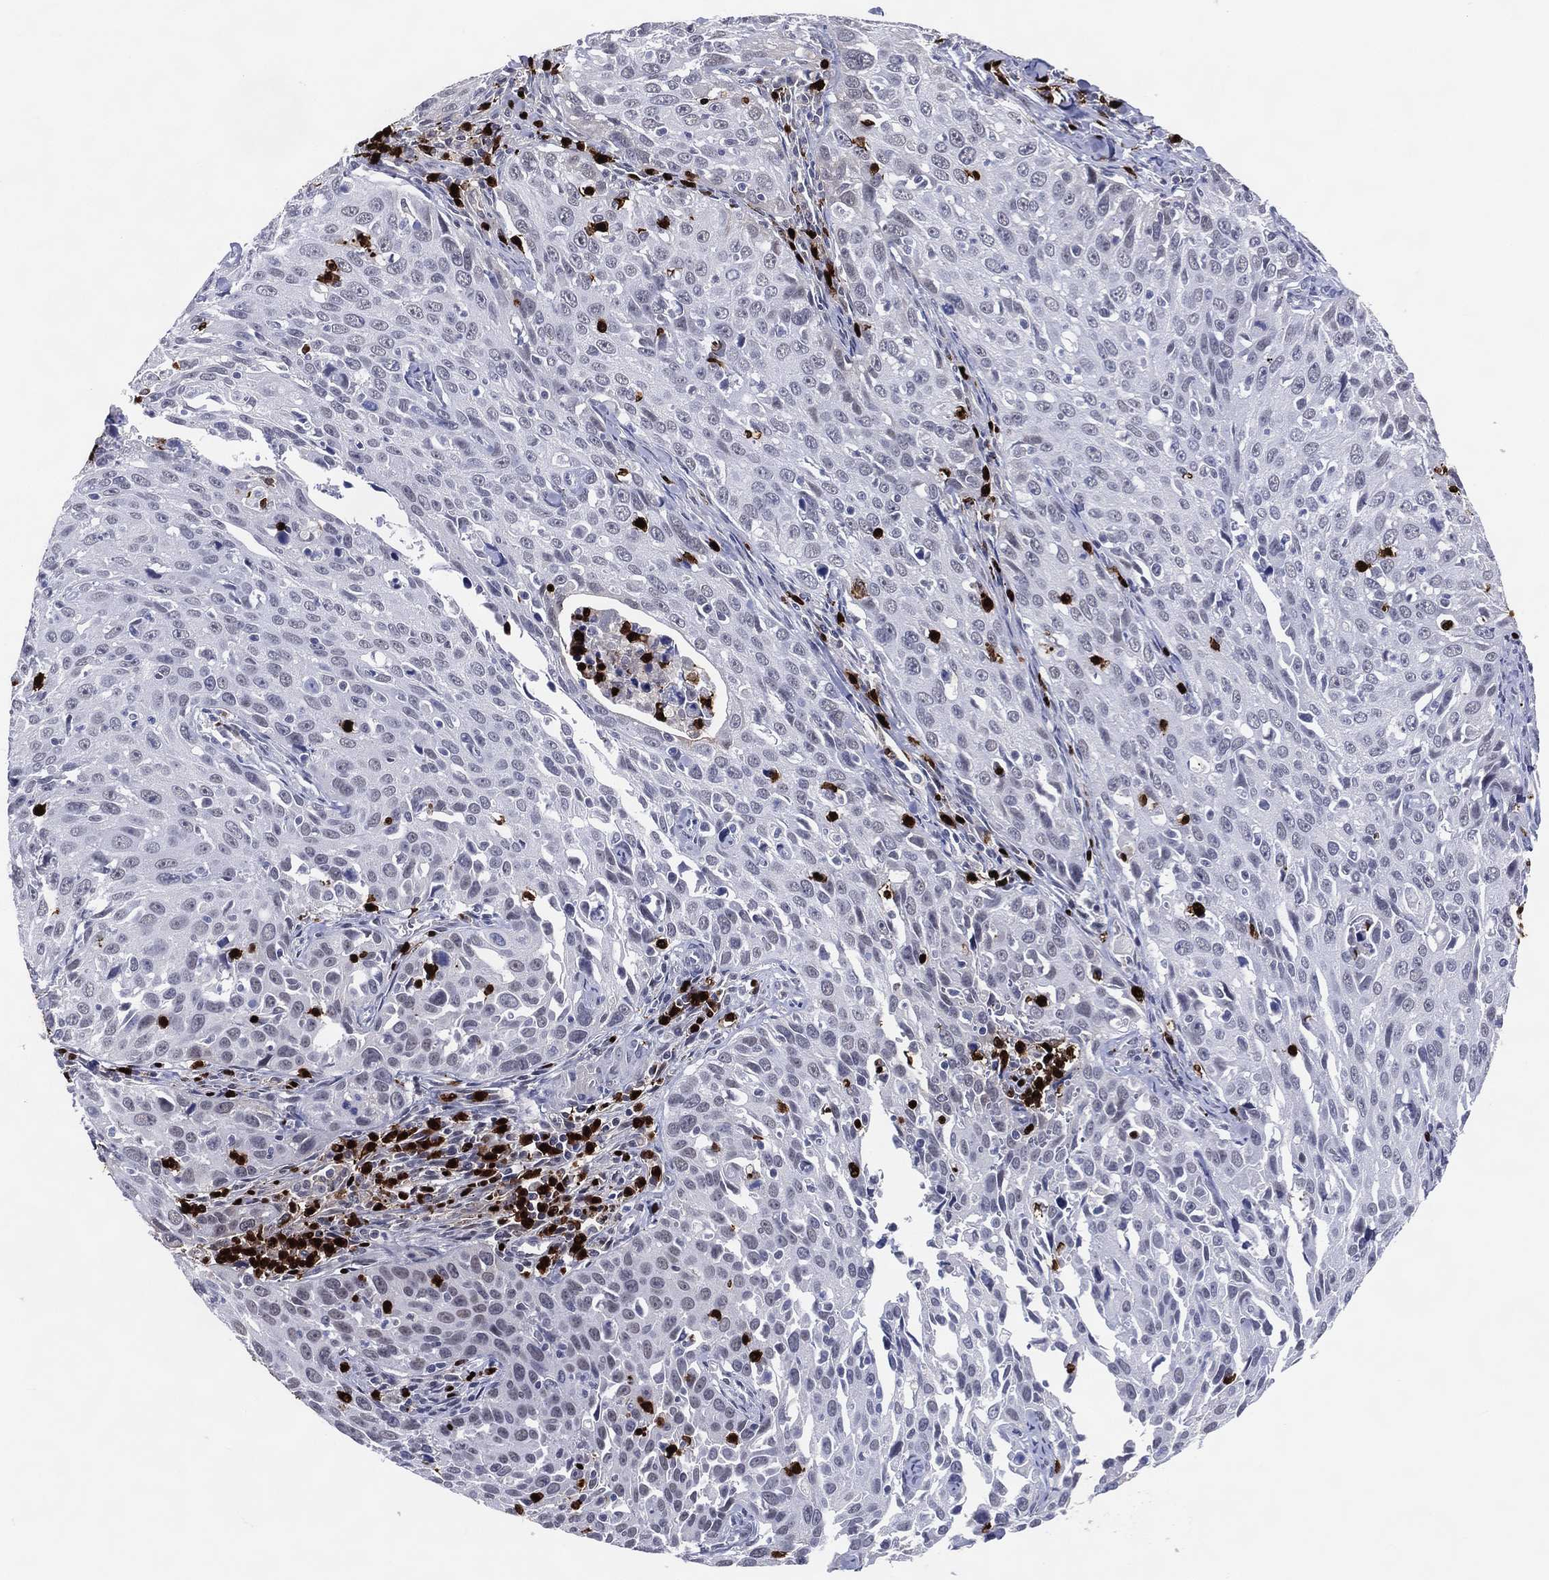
{"staining": {"intensity": "negative", "quantity": "none", "location": "none"}, "tissue": "cervical cancer", "cell_type": "Tumor cells", "image_type": "cancer", "snomed": [{"axis": "morphology", "description": "Squamous cell carcinoma, NOS"}, {"axis": "topography", "description": "Cervix"}], "caption": "This is an immunohistochemistry (IHC) photomicrograph of human squamous cell carcinoma (cervical). There is no expression in tumor cells.", "gene": "CFAP58", "patient": {"sex": "female", "age": 26}}